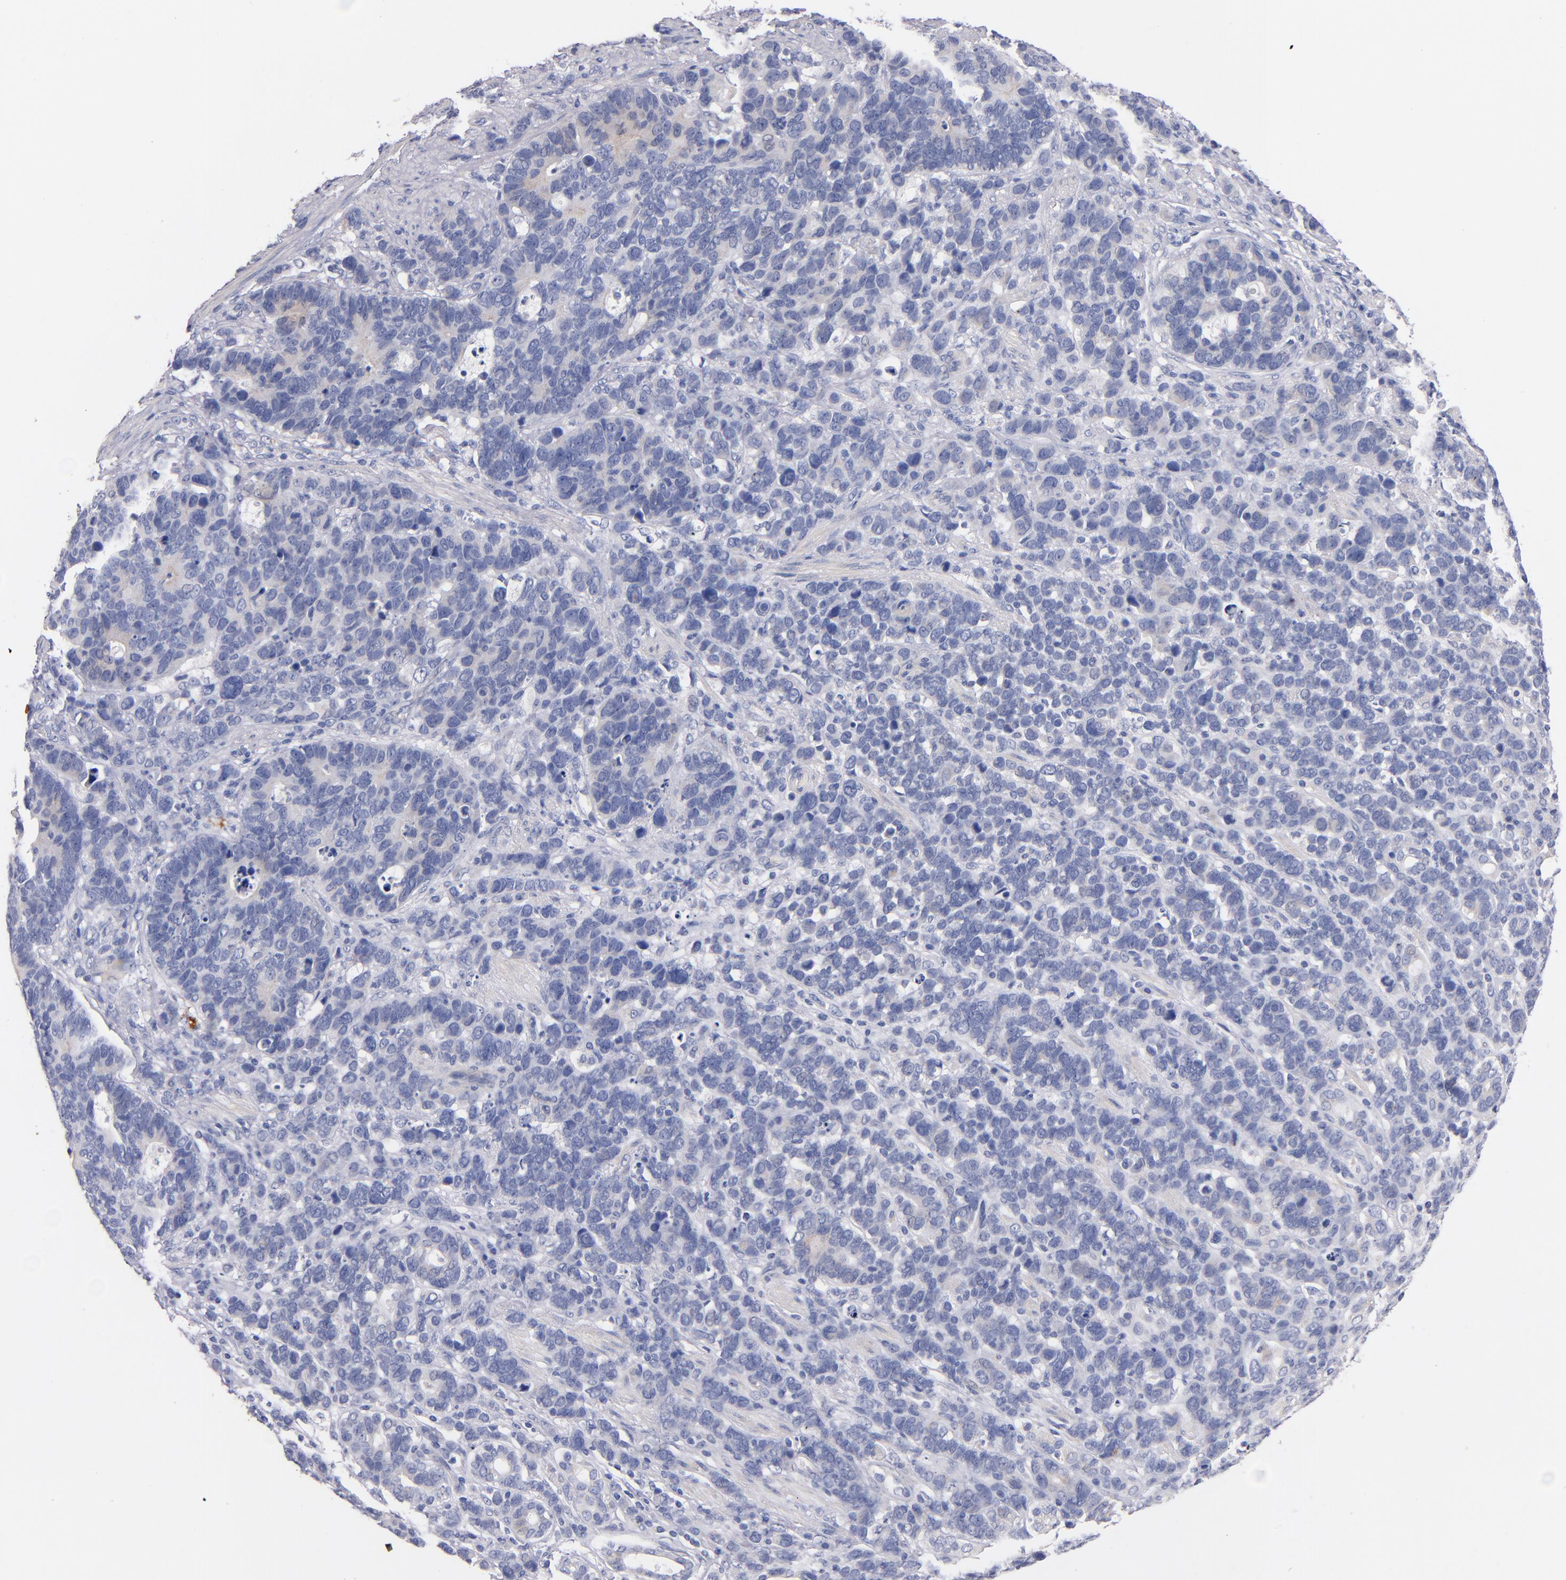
{"staining": {"intensity": "negative", "quantity": "none", "location": "none"}, "tissue": "stomach cancer", "cell_type": "Tumor cells", "image_type": "cancer", "snomed": [{"axis": "morphology", "description": "Adenocarcinoma, NOS"}, {"axis": "topography", "description": "Stomach, upper"}], "caption": "The micrograph exhibits no staining of tumor cells in stomach cancer.", "gene": "CNTNAP2", "patient": {"sex": "male", "age": 71}}